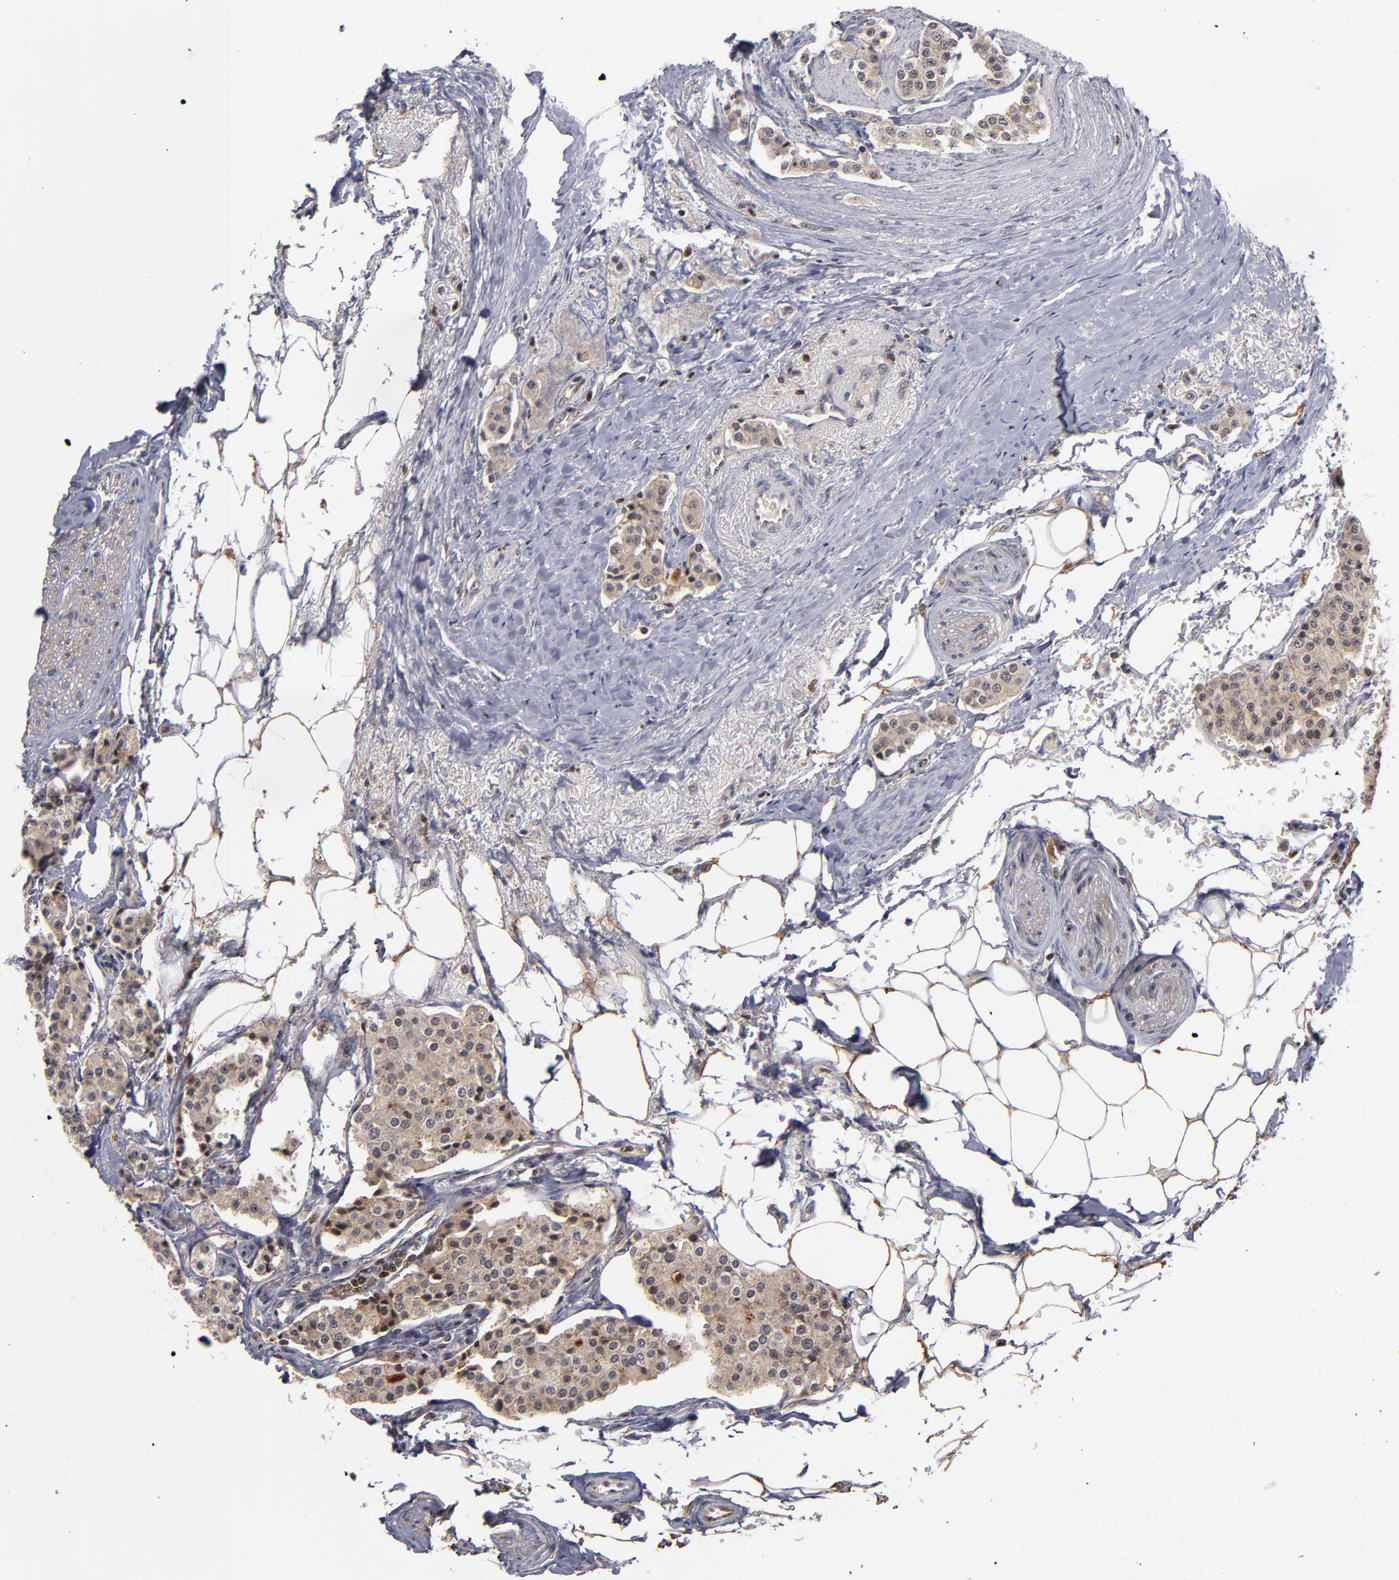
{"staining": {"intensity": "weak", "quantity": ">75%", "location": "cytoplasmic/membranous"}, "tissue": "carcinoid", "cell_type": "Tumor cells", "image_type": "cancer", "snomed": [{"axis": "morphology", "description": "Carcinoid, malignant, NOS"}, {"axis": "topography", "description": "Colon"}], "caption": "Tumor cells reveal low levels of weak cytoplasmic/membranous positivity in about >75% of cells in malignant carcinoid. The protein of interest is shown in brown color, while the nuclei are stained blue.", "gene": "KDM6A", "patient": {"sex": "female", "age": 61}}